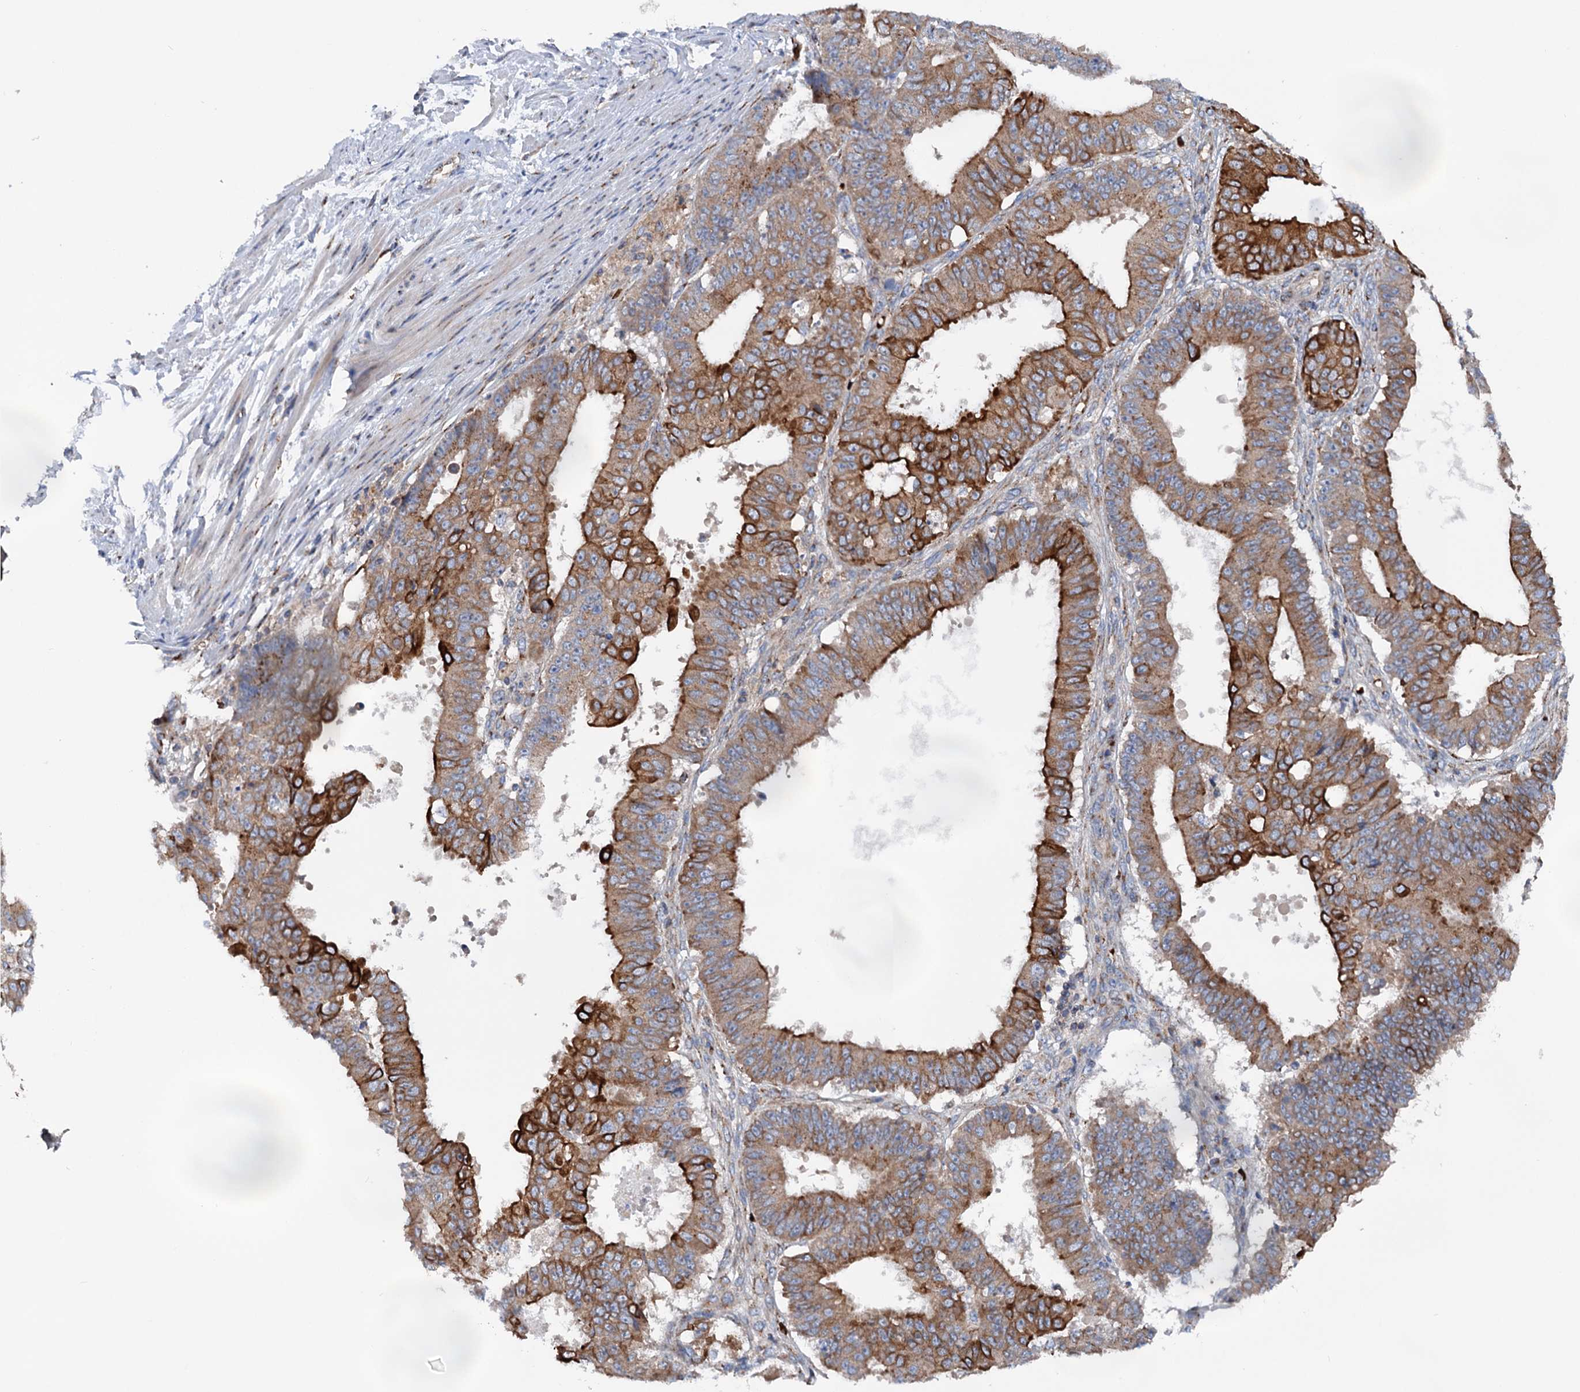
{"staining": {"intensity": "strong", "quantity": "25%-75%", "location": "cytoplasmic/membranous"}, "tissue": "ovarian cancer", "cell_type": "Tumor cells", "image_type": "cancer", "snomed": [{"axis": "morphology", "description": "Carcinoma, endometroid"}, {"axis": "topography", "description": "Appendix"}, {"axis": "topography", "description": "Ovary"}], "caption": "The immunohistochemical stain shows strong cytoplasmic/membranous staining in tumor cells of ovarian endometroid carcinoma tissue. (IHC, brightfield microscopy, high magnification).", "gene": "EIPR1", "patient": {"sex": "female", "age": 42}}